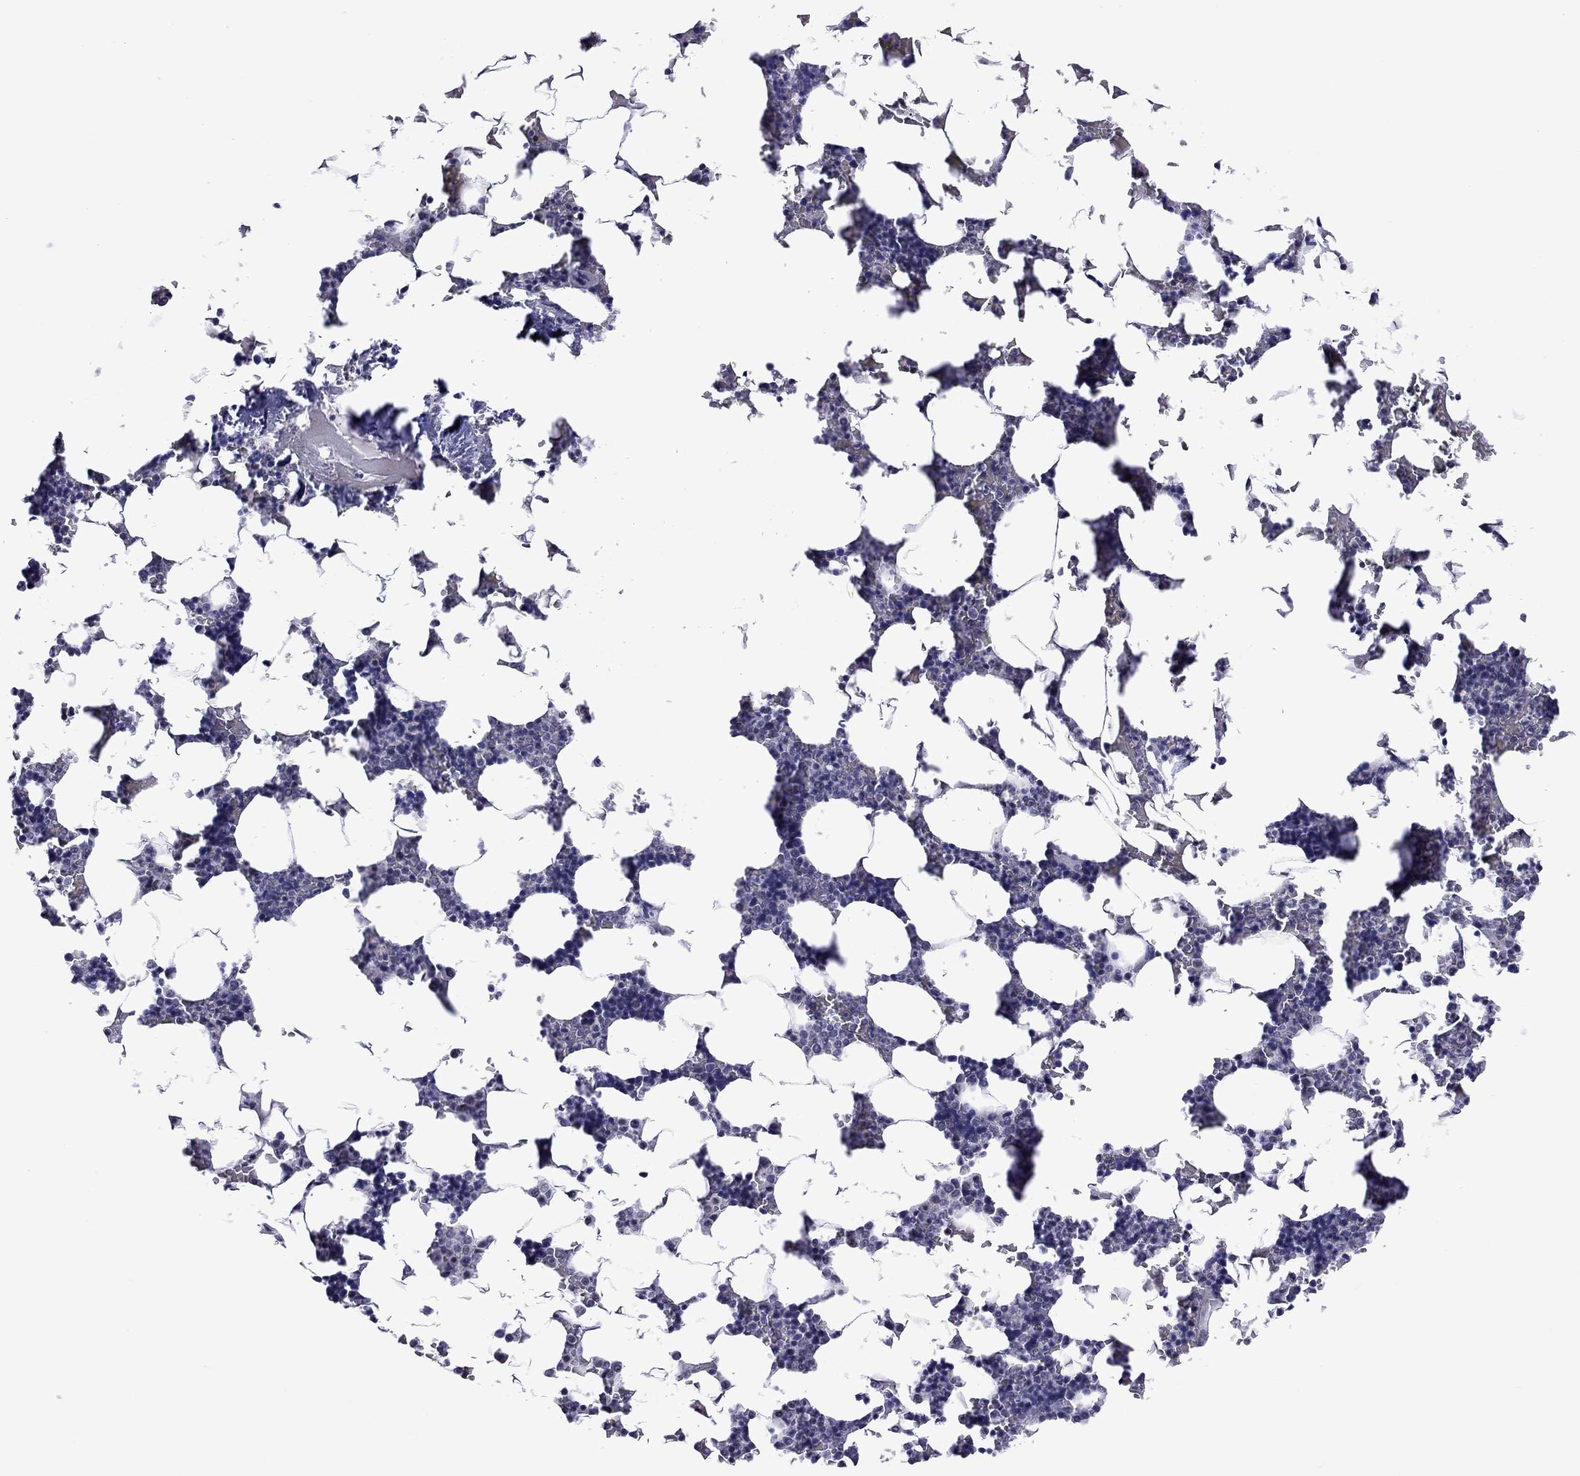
{"staining": {"intensity": "negative", "quantity": "none", "location": "none"}, "tissue": "bone marrow", "cell_type": "Hematopoietic cells", "image_type": "normal", "snomed": [{"axis": "morphology", "description": "Normal tissue, NOS"}, {"axis": "topography", "description": "Bone marrow"}], "caption": "This is a histopathology image of immunohistochemistry (IHC) staining of benign bone marrow, which shows no positivity in hematopoietic cells.", "gene": "PPP1R3A", "patient": {"sex": "male", "age": 51}}